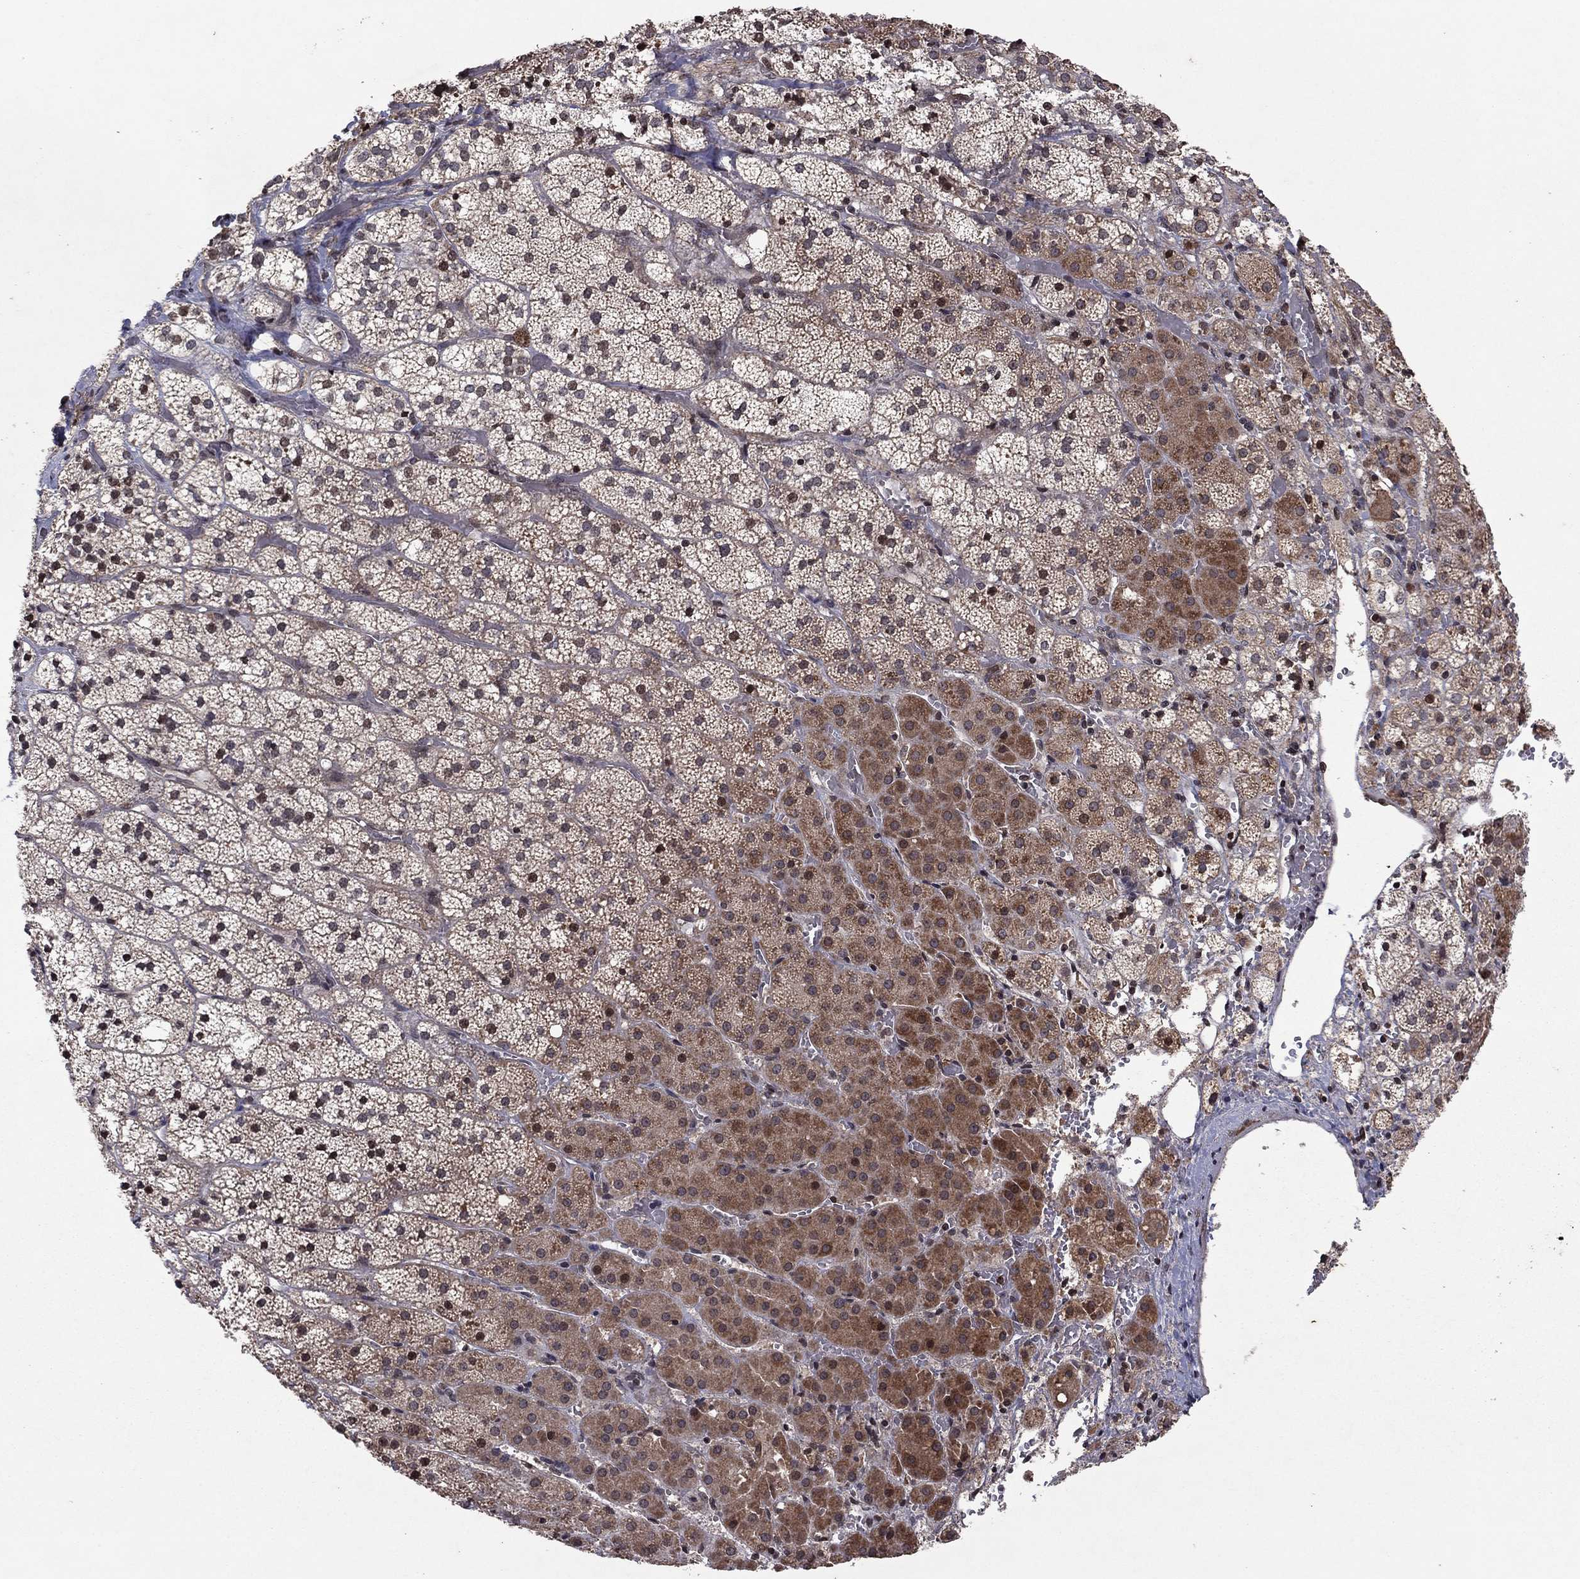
{"staining": {"intensity": "strong", "quantity": "<25%", "location": "cytoplasmic/membranous,nuclear"}, "tissue": "adrenal gland", "cell_type": "Glandular cells", "image_type": "normal", "snomed": [{"axis": "morphology", "description": "Normal tissue, NOS"}, {"axis": "topography", "description": "Adrenal gland"}], "caption": "This histopathology image exhibits immunohistochemistry staining of unremarkable adrenal gland, with medium strong cytoplasmic/membranous,nuclear positivity in approximately <25% of glandular cells.", "gene": "SORBS1", "patient": {"sex": "male", "age": 53}}